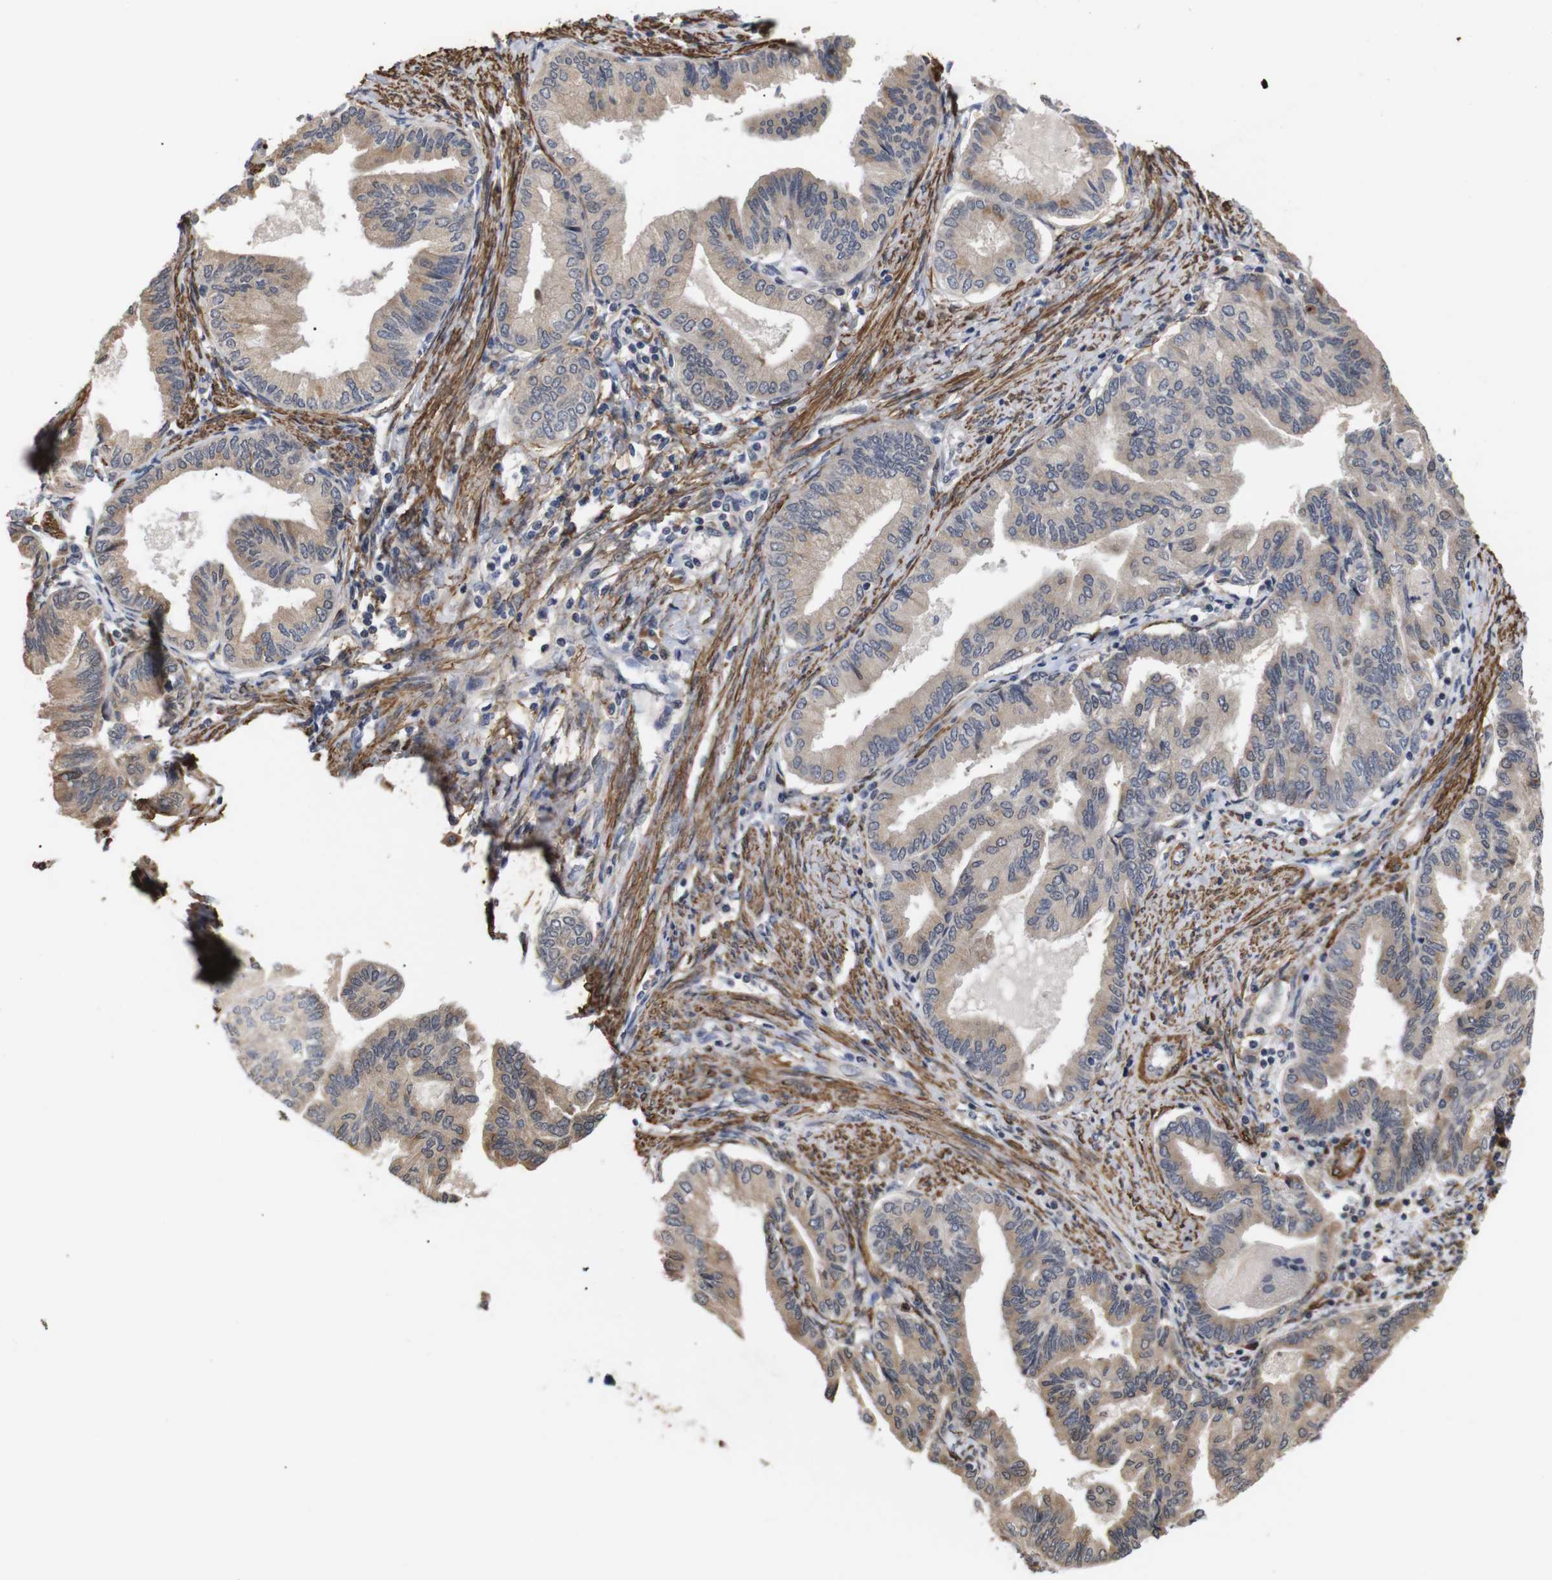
{"staining": {"intensity": "weak", "quantity": ">75%", "location": "cytoplasmic/membranous"}, "tissue": "endometrial cancer", "cell_type": "Tumor cells", "image_type": "cancer", "snomed": [{"axis": "morphology", "description": "Adenocarcinoma, NOS"}, {"axis": "topography", "description": "Endometrium"}], "caption": "High-magnification brightfield microscopy of adenocarcinoma (endometrial) stained with DAB (3,3'-diaminobenzidine) (brown) and counterstained with hematoxylin (blue). tumor cells exhibit weak cytoplasmic/membranous expression is present in approximately>75% of cells. (DAB = brown stain, brightfield microscopy at high magnification).", "gene": "PDLIM5", "patient": {"sex": "female", "age": 86}}